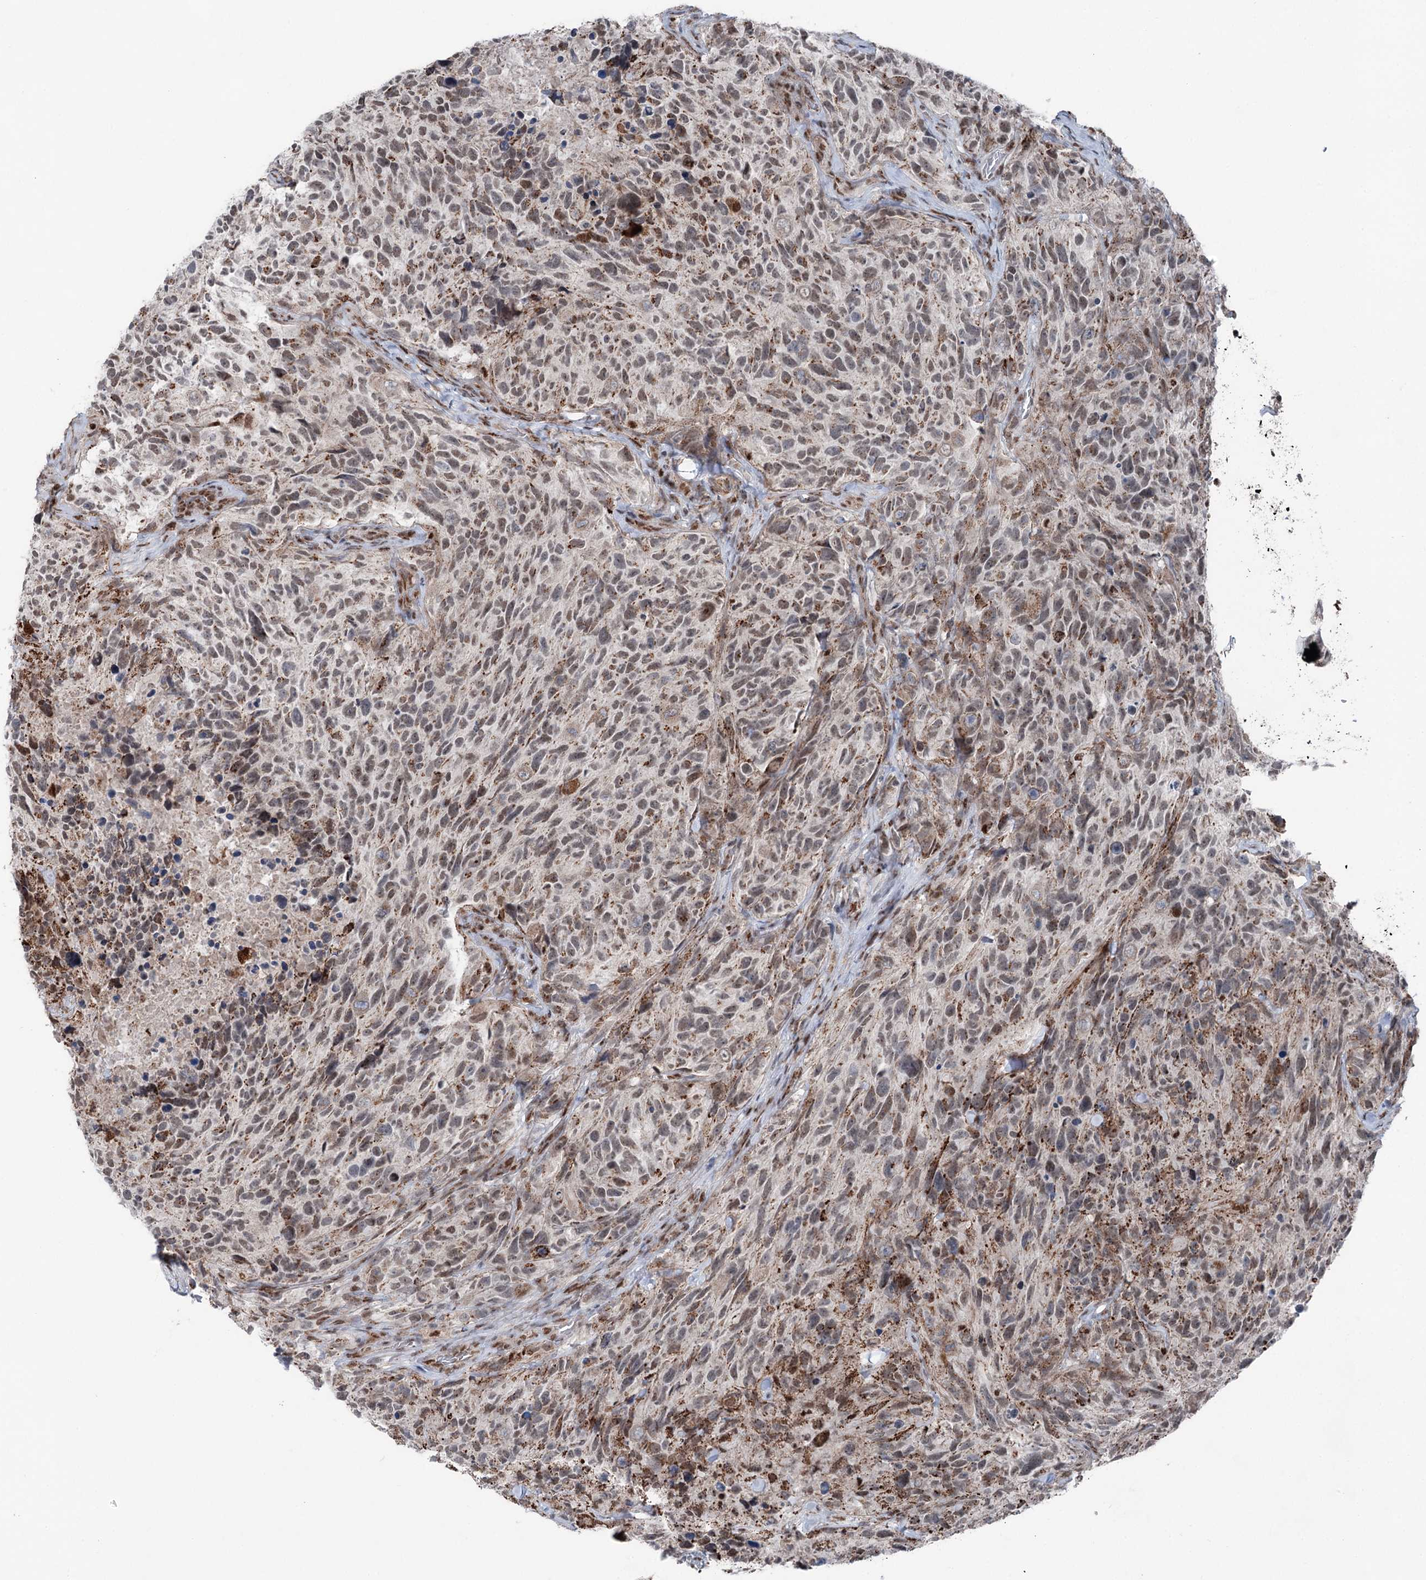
{"staining": {"intensity": "moderate", "quantity": "<25%", "location": "cytoplasmic/membranous"}, "tissue": "glioma", "cell_type": "Tumor cells", "image_type": "cancer", "snomed": [{"axis": "morphology", "description": "Glioma, malignant, High grade"}, {"axis": "topography", "description": "Brain"}], "caption": "Protein staining displays moderate cytoplasmic/membranous expression in approximately <25% of tumor cells in malignant high-grade glioma. Using DAB (3,3'-diaminobenzidine) (brown) and hematoxylin (blue) stains, captured at high magnification using brightfield microscopy.", "gene": "ZCCHC8", "patient": {"sex": "male", "age": 69}}